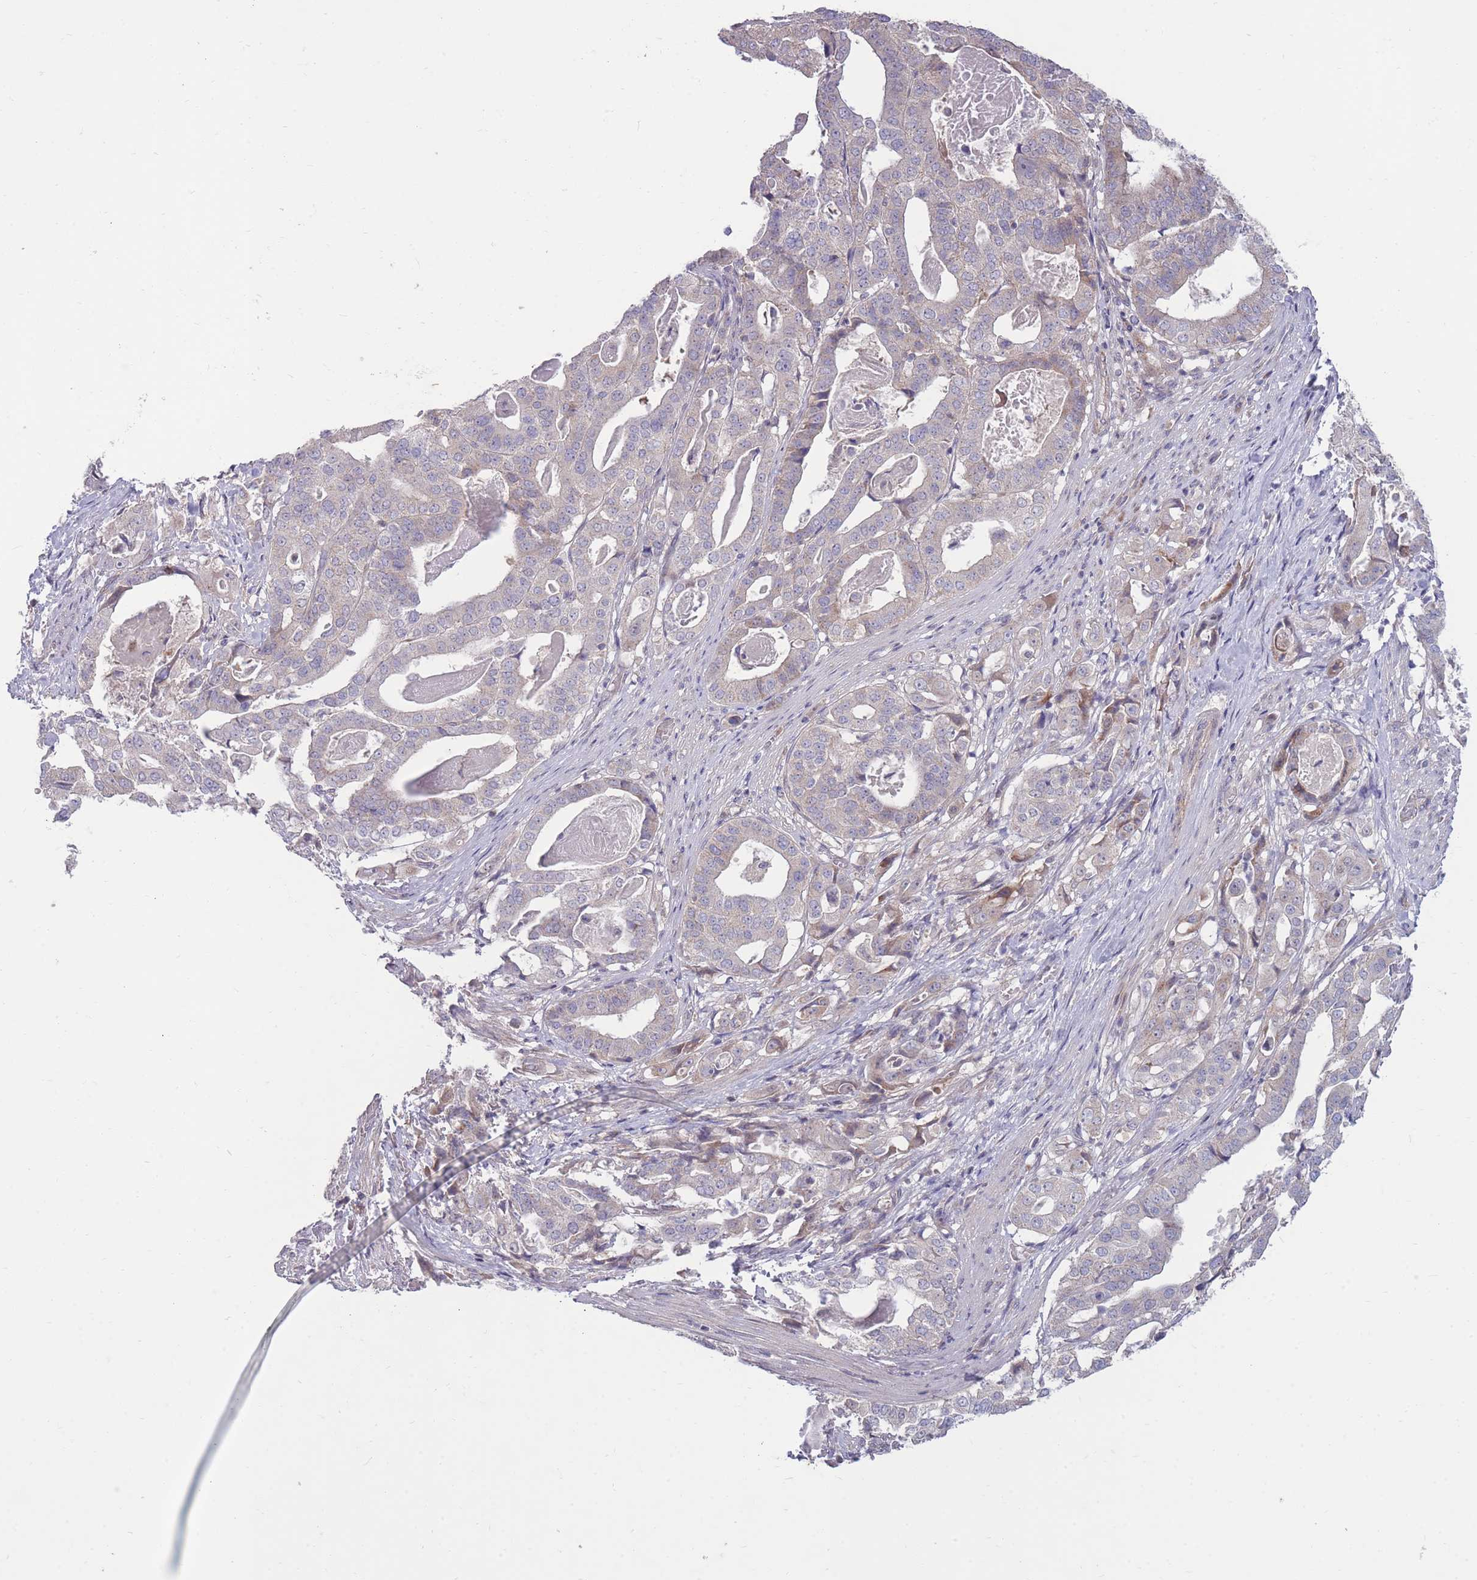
{"staining": {"intensity": "negative", "quantity": "none", "location": "none"}, "tissue": "stomach cancer", "cell_type": "Tumor cells", "image_type": "cancer", "snomed": [{"axis": "morphology", "description": "Adenocarcinoma, NOS"}, {"axis": "topography", "description": "Stomach"}], "caption": "The histopathology image exhibits no significant positivity in tumor cells of stomach cancer (adenocarcinoma).", "gene": "RIC8A", "patient": {"sex": "male", "age": 48}}